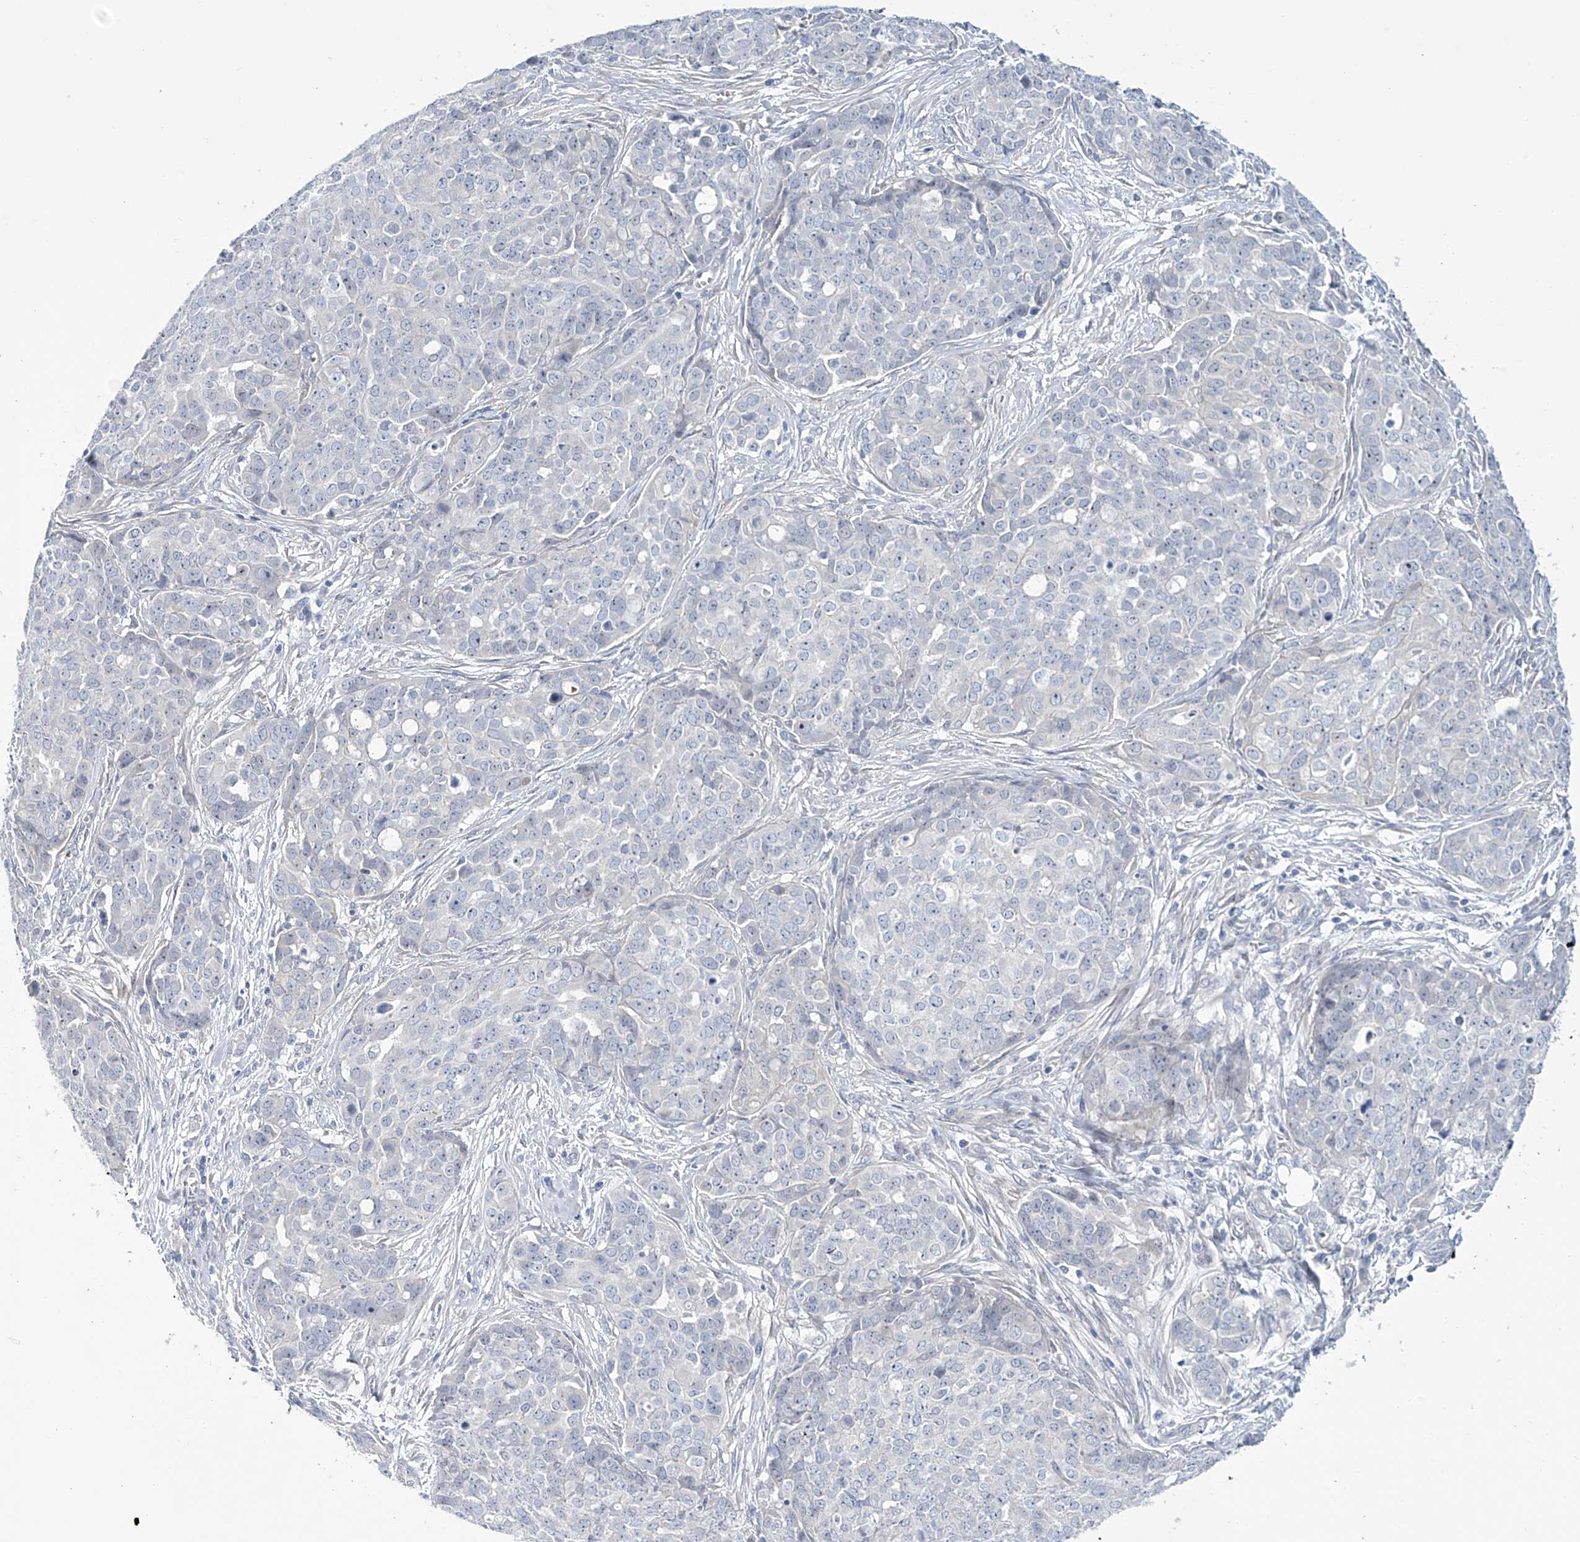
{"staining": {"intensity": "negative", "quantity": "none", "location": "none"}, "tissue": "ovarian cancer", "cell_type": "Tumor cells", "image_type": "cancer", "snomed": [{"axis": "morphology", "description": "Cystadenocarcinoma, serous, NOS"}, {"axis": "topography", "description": "Soft tissue"}, {"axis": "topography", "description": "Ovary"}], "caption": "A micrograph of ovarian cancer stained for a protein displays no brown staining in tumor cells.", "gene": "TRIM60", "patient": {"sex": "female", "age": 57}}